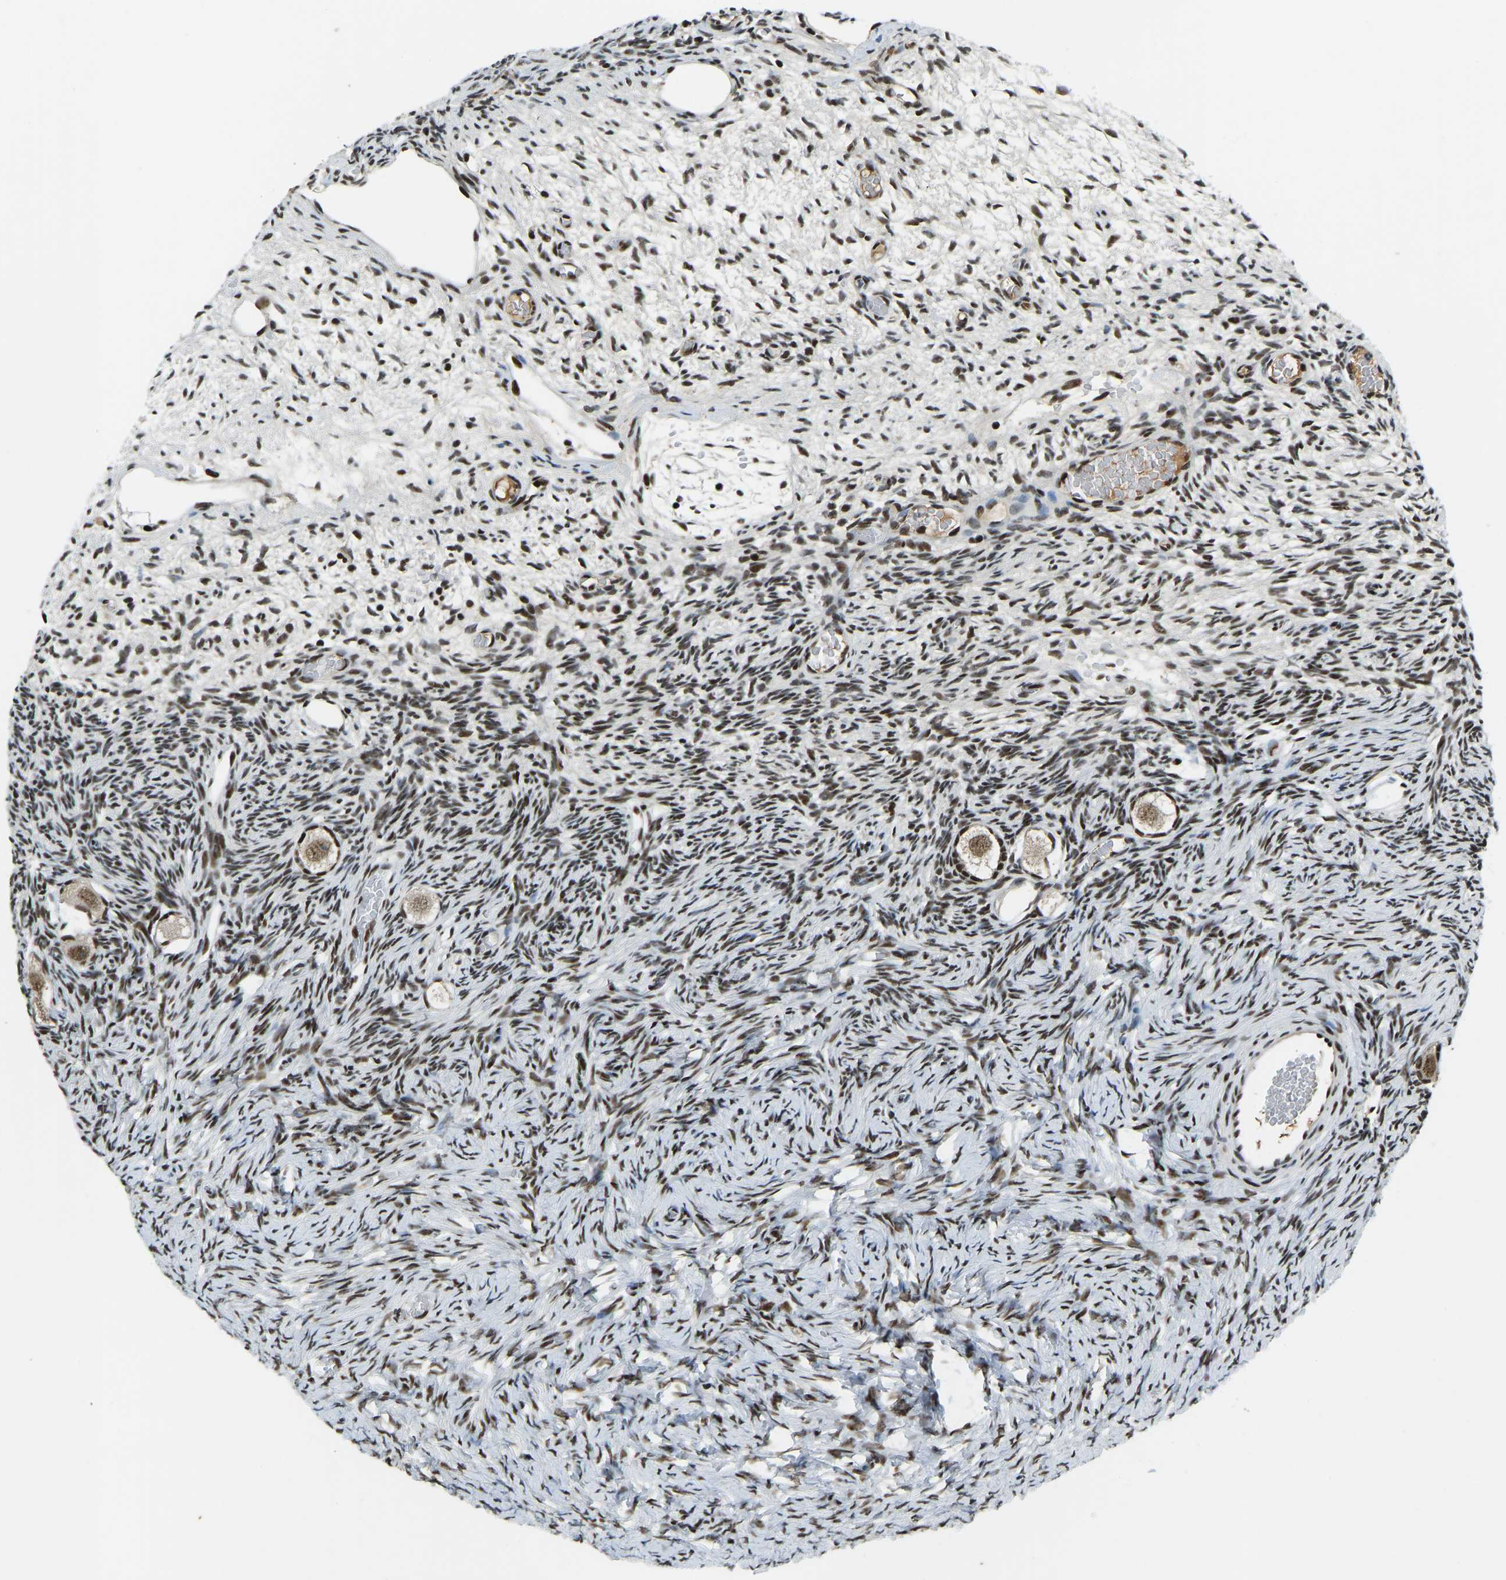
{"staining": {"intensity": "strong", "quantity": ">75%", "location": "nuclear"}, "tissue": "ovary", "cell_type": "Follicle cells", "image_type": "normal", "snomed": [{"axis": "morphology", "description": "Normal tissue, NOS"}, {"axis": "topography", "description": "Ovary"}], "caption": "A photomicrograph showing strong nuclear expression in approximately >75% of follicle cells in unremarkable ovary, as visualized by brown immunohistochemical staining.", "gene": "FOXK1", "patient": {"sex": "female", "age": 27}}